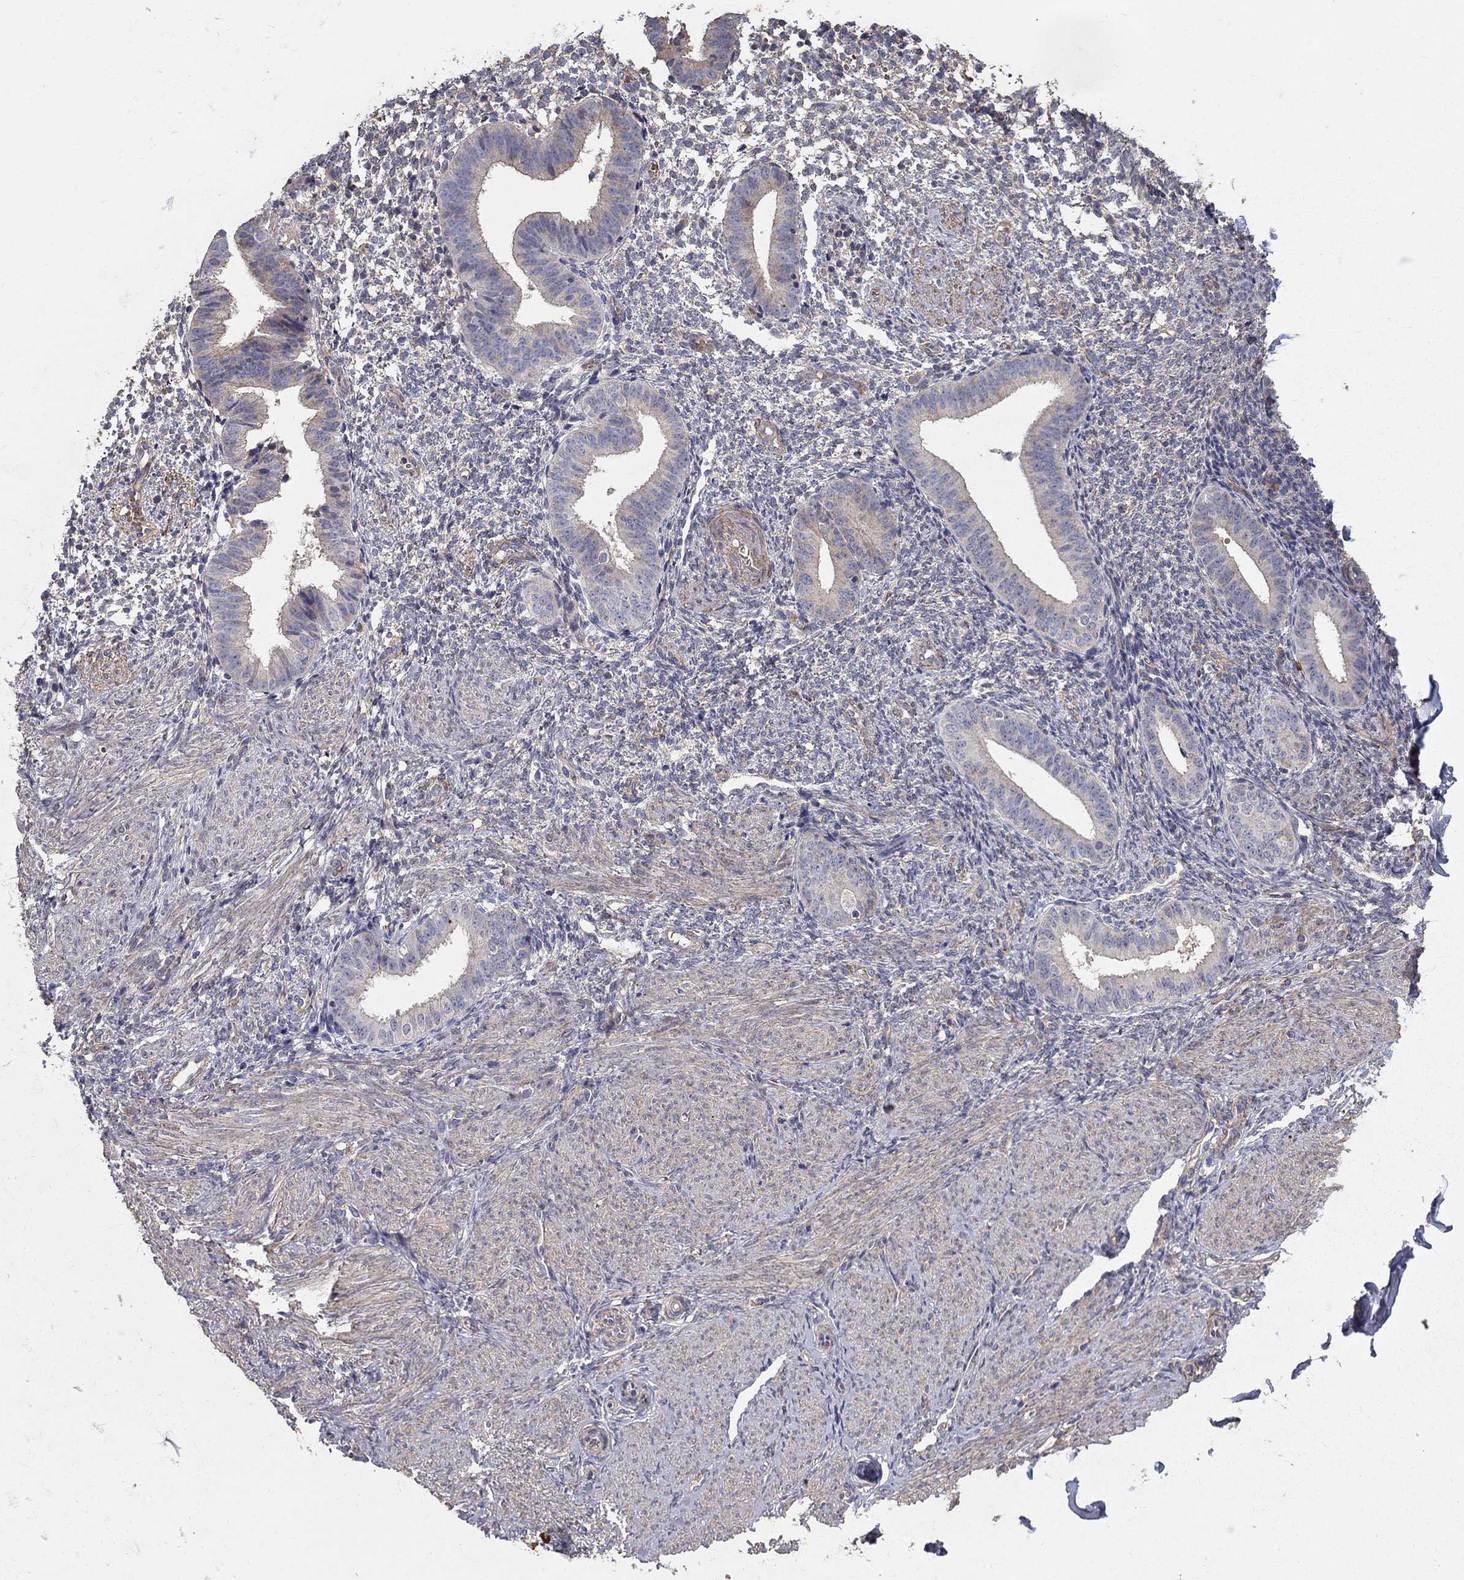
{"staining": {"intensity": "weak", "quantity": "<25%", "location": "cytoplasmic/membranous"}, "tissue": "endometrium", "cell_type": "Cells in endometrial stroma", "image_type": "normal", "snomed": [{"axis": "morphology", "description": "Normal tissue, NOS"}, {"axis": "topography", "description": "Endometrium"}], "caption": "Immunohistochemistry micrograph of benign endometrium: endometrium stained with DAB reveals no significant protein expression in cells in endometrial stroma.", "gene": "MPP2", "patient": {"sex": "female", "age": 47}}